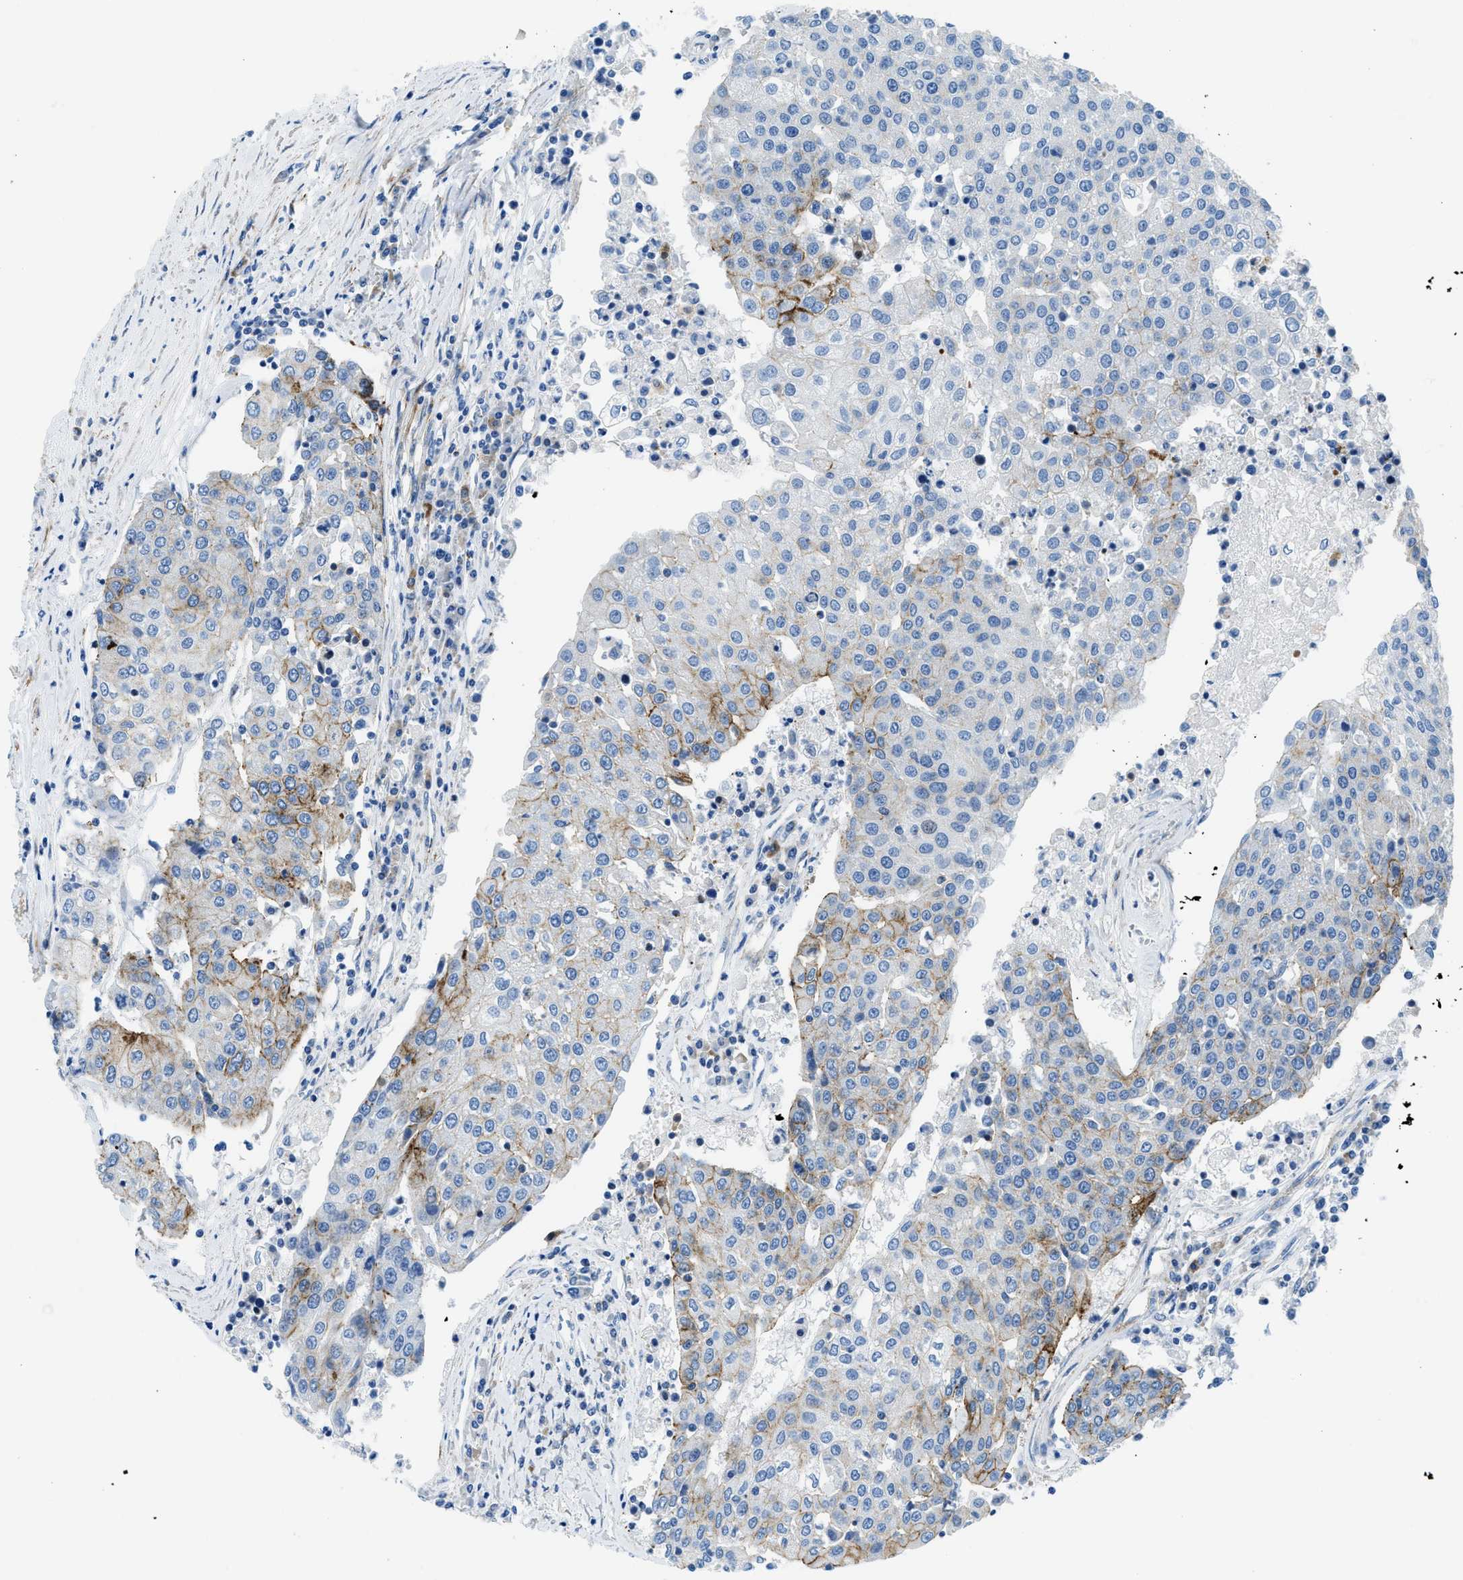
{"staining": {"intensity": "moderate", "quantity": "<25%", "location": "cytoplasmic/membranous"}, "tissue": "urothelial cancer", "cell_type": "Tumor cells", "image_type": "cancer", "snomed": [{"axis": "morphology", "description": "Urothelial carcinoma, High grade"}, {"axis": "topography", "description": "Urinary bladder"}], "caption": "Tumor cells exhibit moderate cytoplasmic/membranous positivity in about <25% of cells in urothelial cancer.", "gene": "CUTA", "patient": {"sex": "female", "age": 85}}